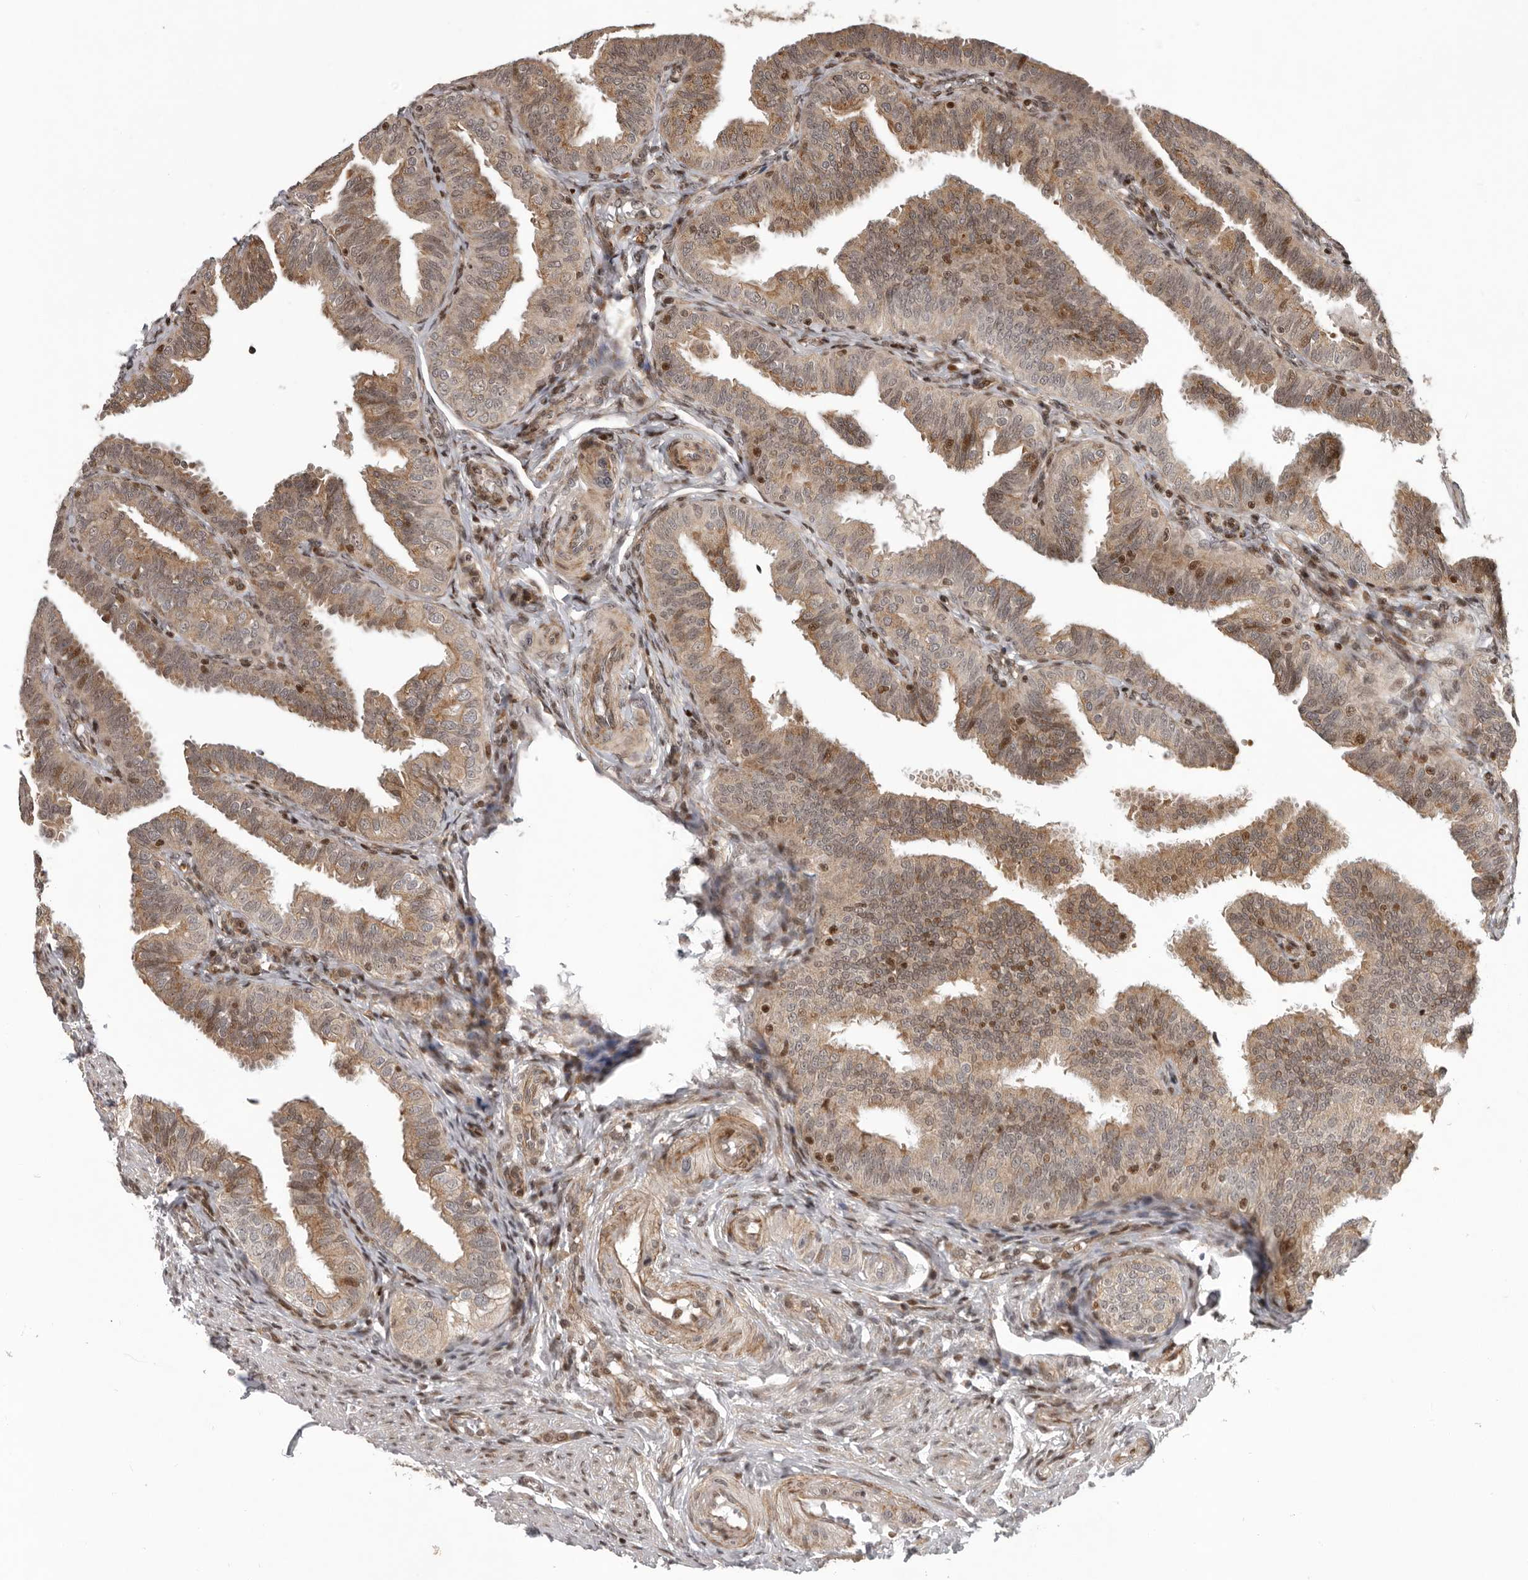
{"staining": {"intensity": "moderate", "quantity": ">75%", "location": "cytoplasmic/membranous,nuclear"}, "tissue": "fallopian tube", "cell_type": "Glandular cells", "image_type": "normal", "snomed": [{"axis": "morphology", "description": "Normal tissue, NOS"}, {"axis": "topography", "description": "Fallopian tube"}], "caption": "This is a photomicrograph of immunohistochemistry staining of unremarkable fallopian tube, which shows moderate positivity in the cytoplasmic/membranous,nuclear of glandular cells.", "gene": "RABIF", "patient": {"sex": "female", "age": 35}}